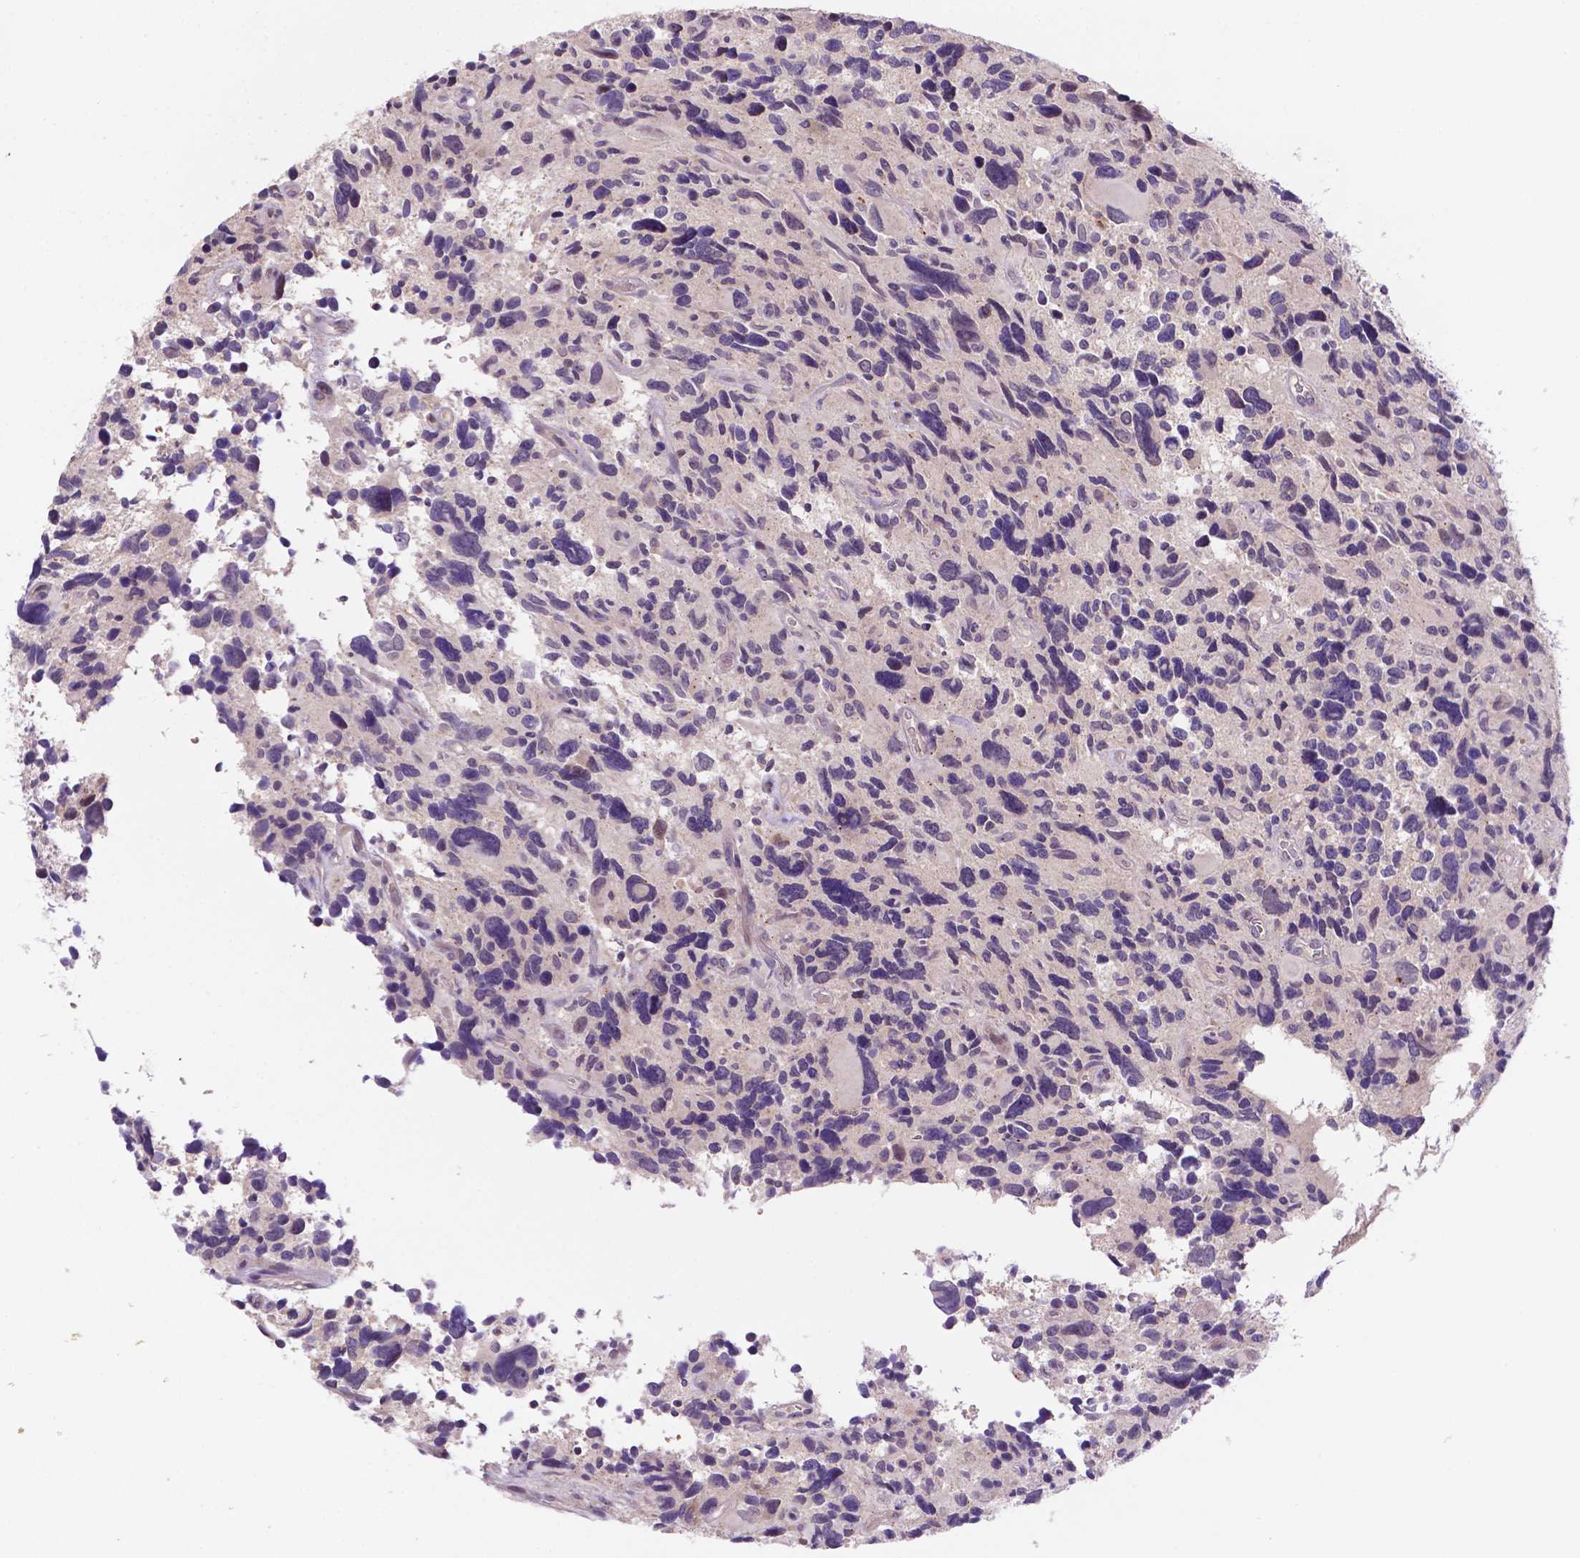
{"staining": {"intensity": "negative", "quantity": "none", "location": "none"}, "tissue": "glioma", "cell_type": "Tumor cells", "image_type": "cancer", "snomed": [{"axis": "morphology", "description": "Glioma, malignant, High grade"}, {"axis": "topography", "description": "Brain"}], "caption": "Human malignant high-grade glioma stained for a protein using immunohistochemistry shows no positivity in tumor cells.", "gene": "TM4SF20", "patient": {"sex": "male", "age": 46}}